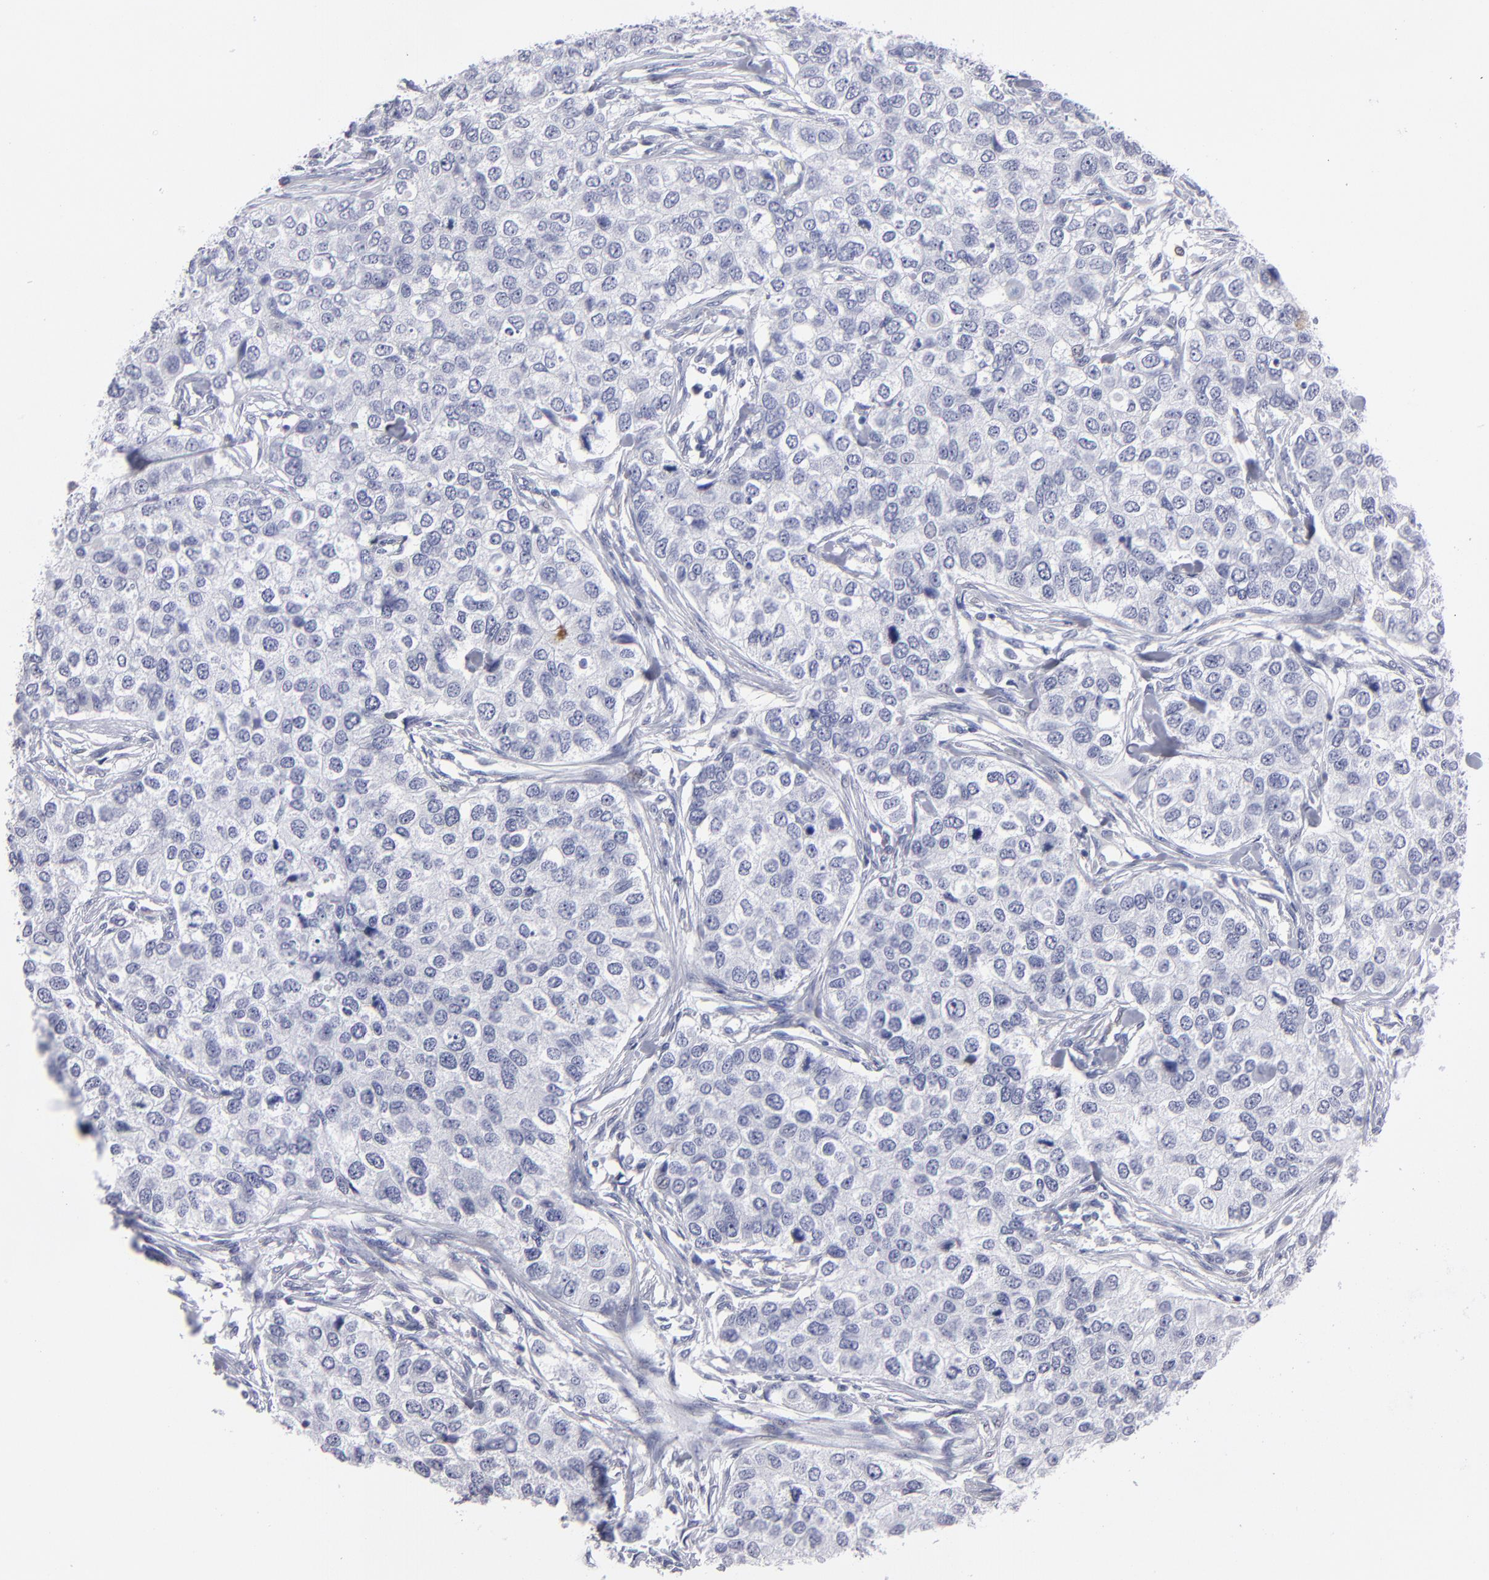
{"staining": {"intensity": "negative", "quantity": "none", "location": "none"}, "tissue": "breast cancer", "cell_type": "Tumor cells", "image_type": "cancer", "snomed": [{"axis": "morphology", "description": "Normal tissue, NOS"}, {"axis": "morphology", "description": "Duct carcinoma"}, {"axis": "topography", "description": "Breast"}], "caption": "This photomicrograph is of intraductal carcinoma (breast) stained with IHC to label a protein in brown with the nuclei are counter-stained blue. There is no positivity in tumor cells.", "gene": "CADM3", "patient": {"sex": "female", "age": 49}}